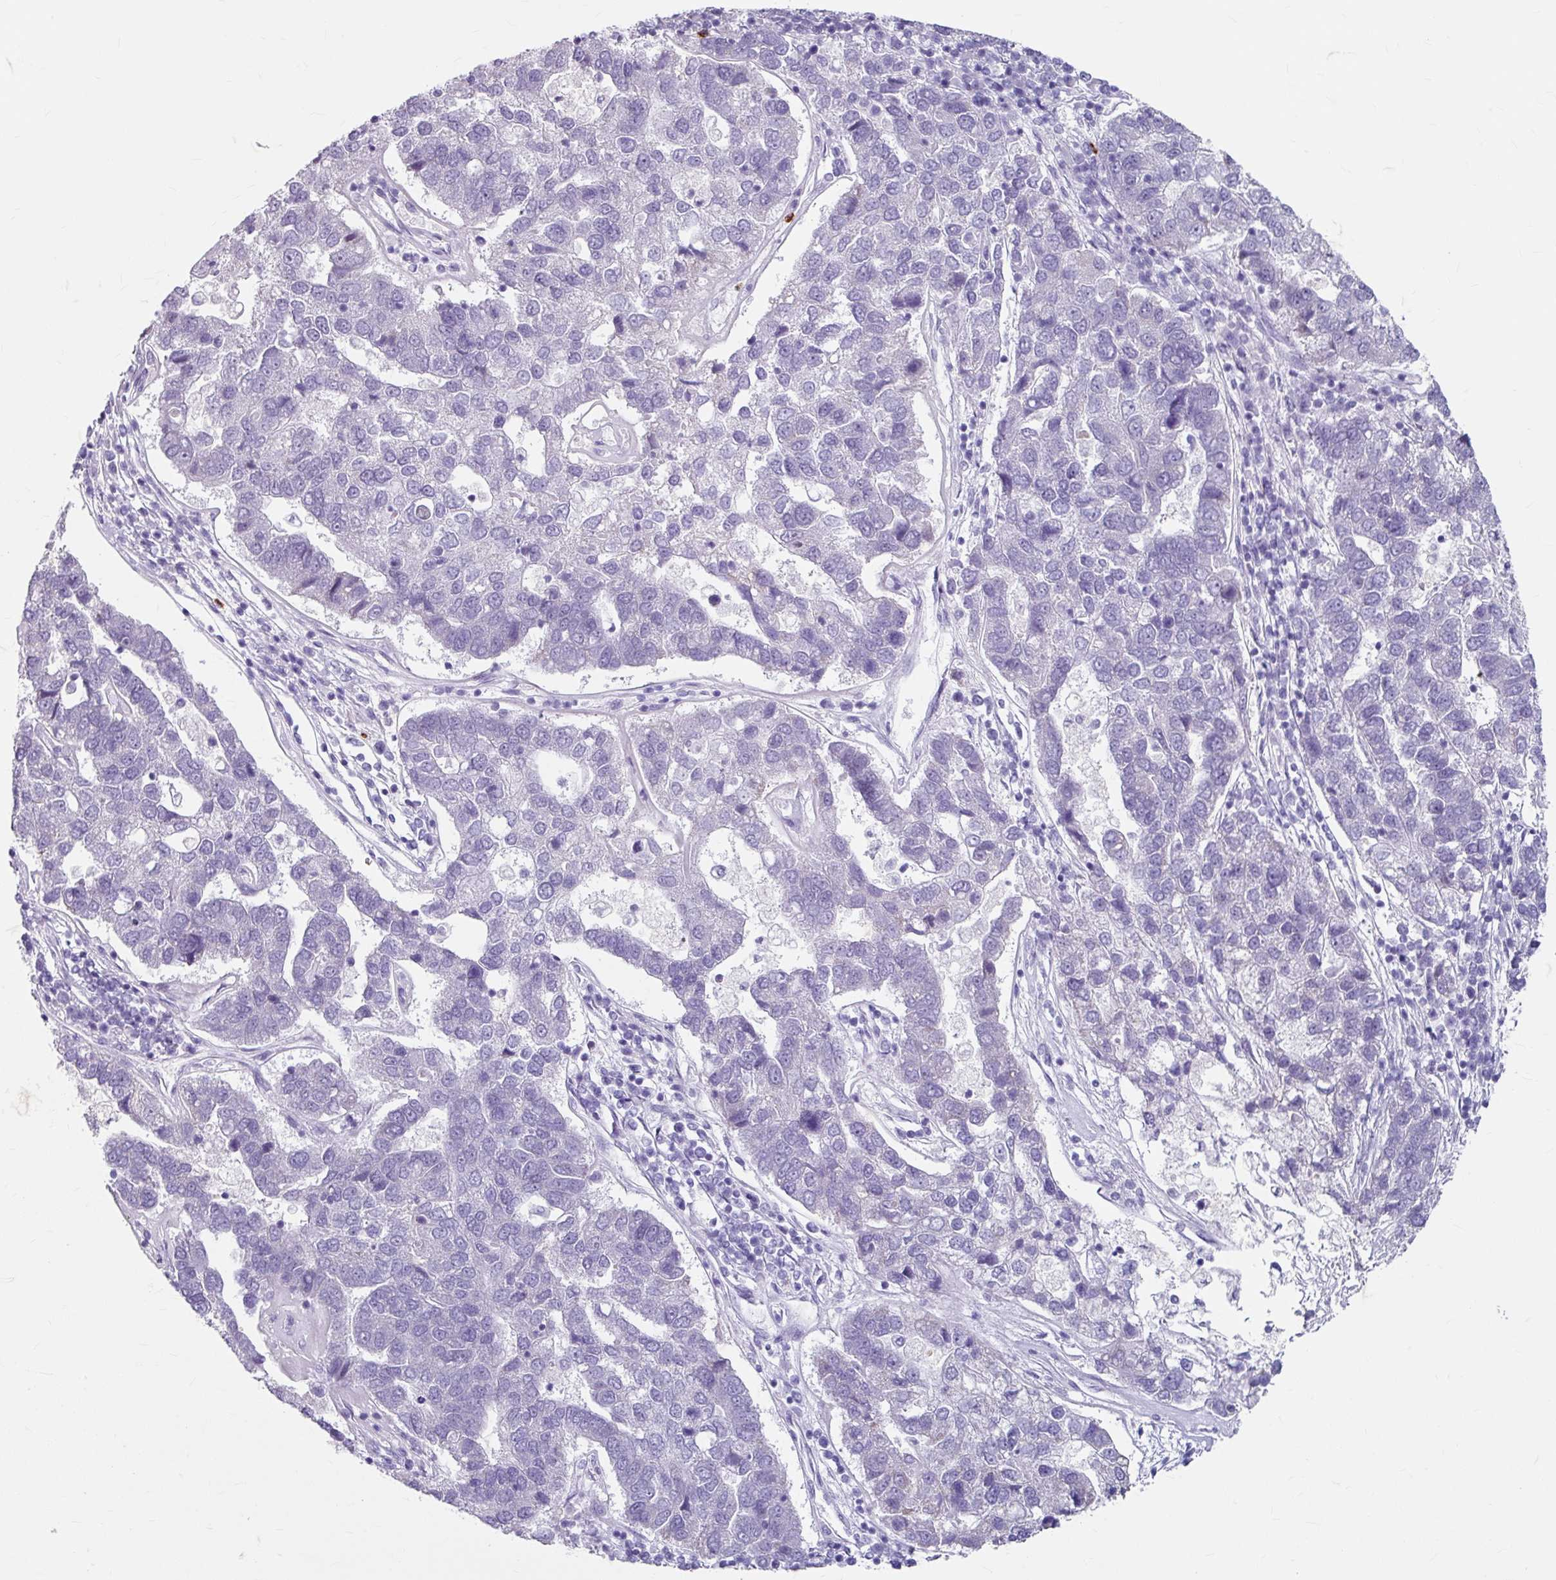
{"staining": {"intensity": "negative", "quantity": "none", "location": "none"}, "tissue": "pancreatic cancer", "cell_type": "Tumor cells", "image_type": "cancer", "snomed": [{"axis": "morphology", "description": "Adenocarcinoma, NOS"}, {"axis": "topography", "description": "Pancreas"}], "caption": "Immunohistochemistry (IHC) micrograph of neoplastic tissue: human adenocarcinoma (pancreatic) stained with DAB (3,3'-diaminobenzidine) shows no significant protein expression in tumor cells.", "gene": "ANKRD1", "patient": {"sex": "female", "age": 61}}